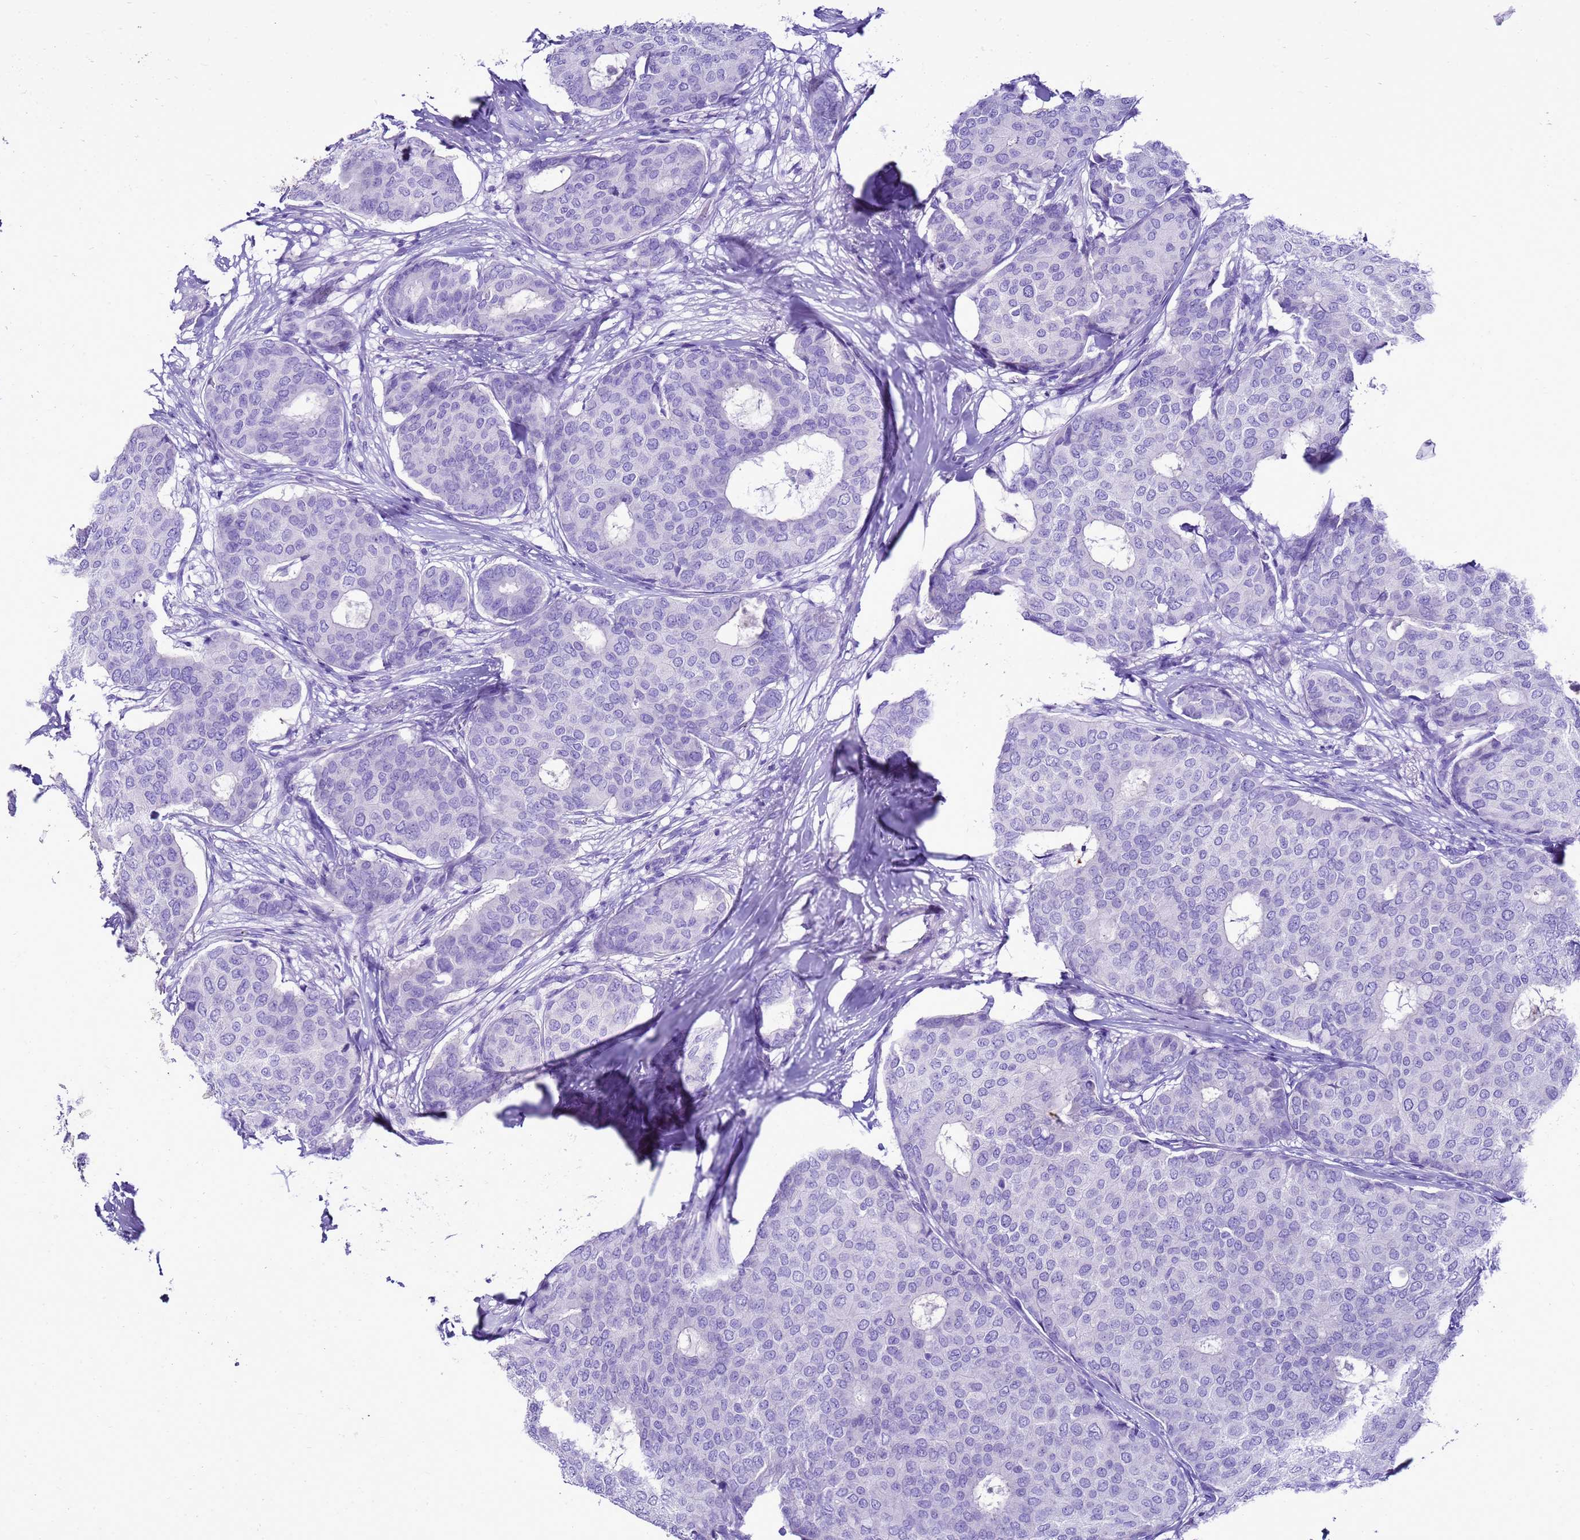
{"staining": {"intensity": "negative", "quantity": "none", "location": "none"}, "tissue": "breast cancer", "cell_type": "Tumor cells", "image_type": "cancer", "snomed": [{"axis": "morphology", "description": "Duct carcinoma"}, {"axis": "topography", "description": "Breast"}], "caption": "Breast intraductal carcinoma stained for a protein using immunohistochemistry (IHC) displays no staining tumor cells.", "gene": "BEST2", "patient": {"sex": "female", "age": 75}}